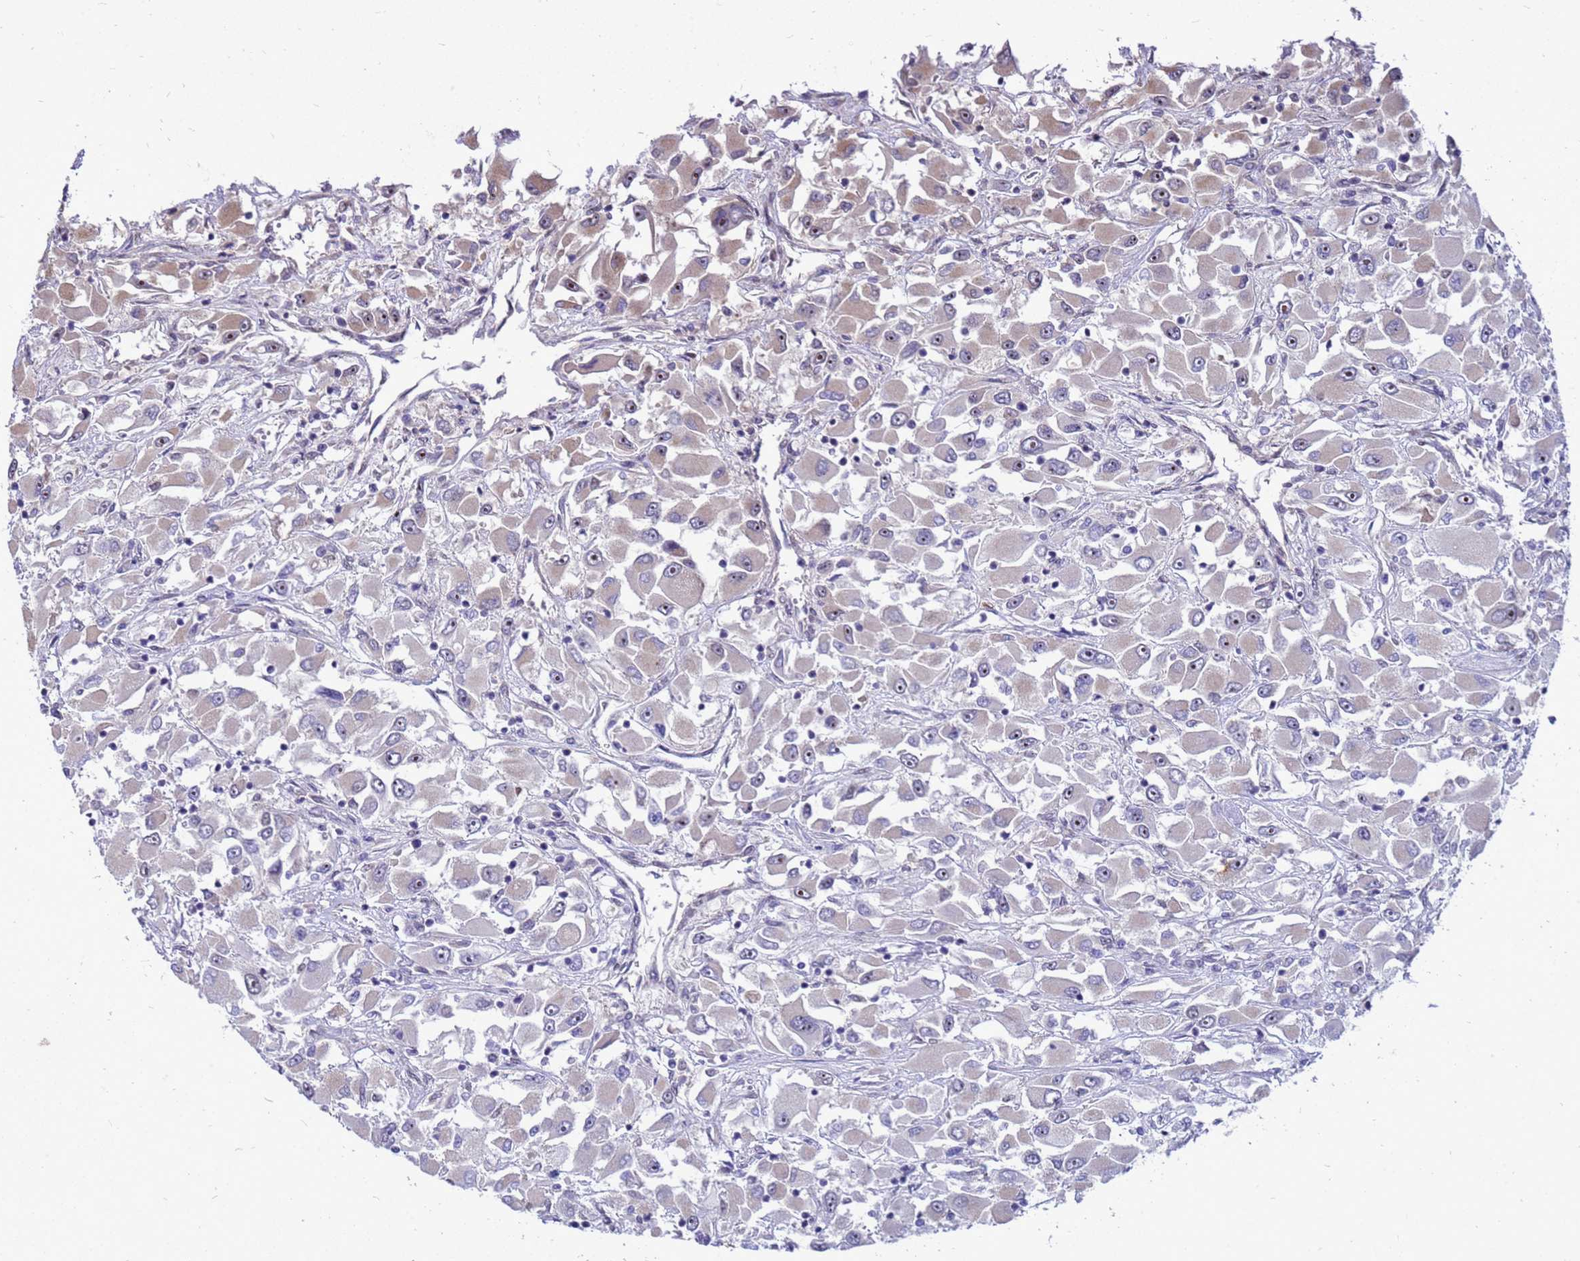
{"staining": {"intensity": "weak", "quantity": "<25%", "location": "cytoplasmic/membranous"}, "tissue": "renal cancer", "cell_type": "Tumor cells", "image_type": "cancer", "snomed": [{"axis": "morphology", "description": "Adenocarcinoma, NOS"}, {"axis": "topography", "description": "Kidney"}], "caption": "DAB immunohistochemical staining of renal adenocarcinoma shows no significant positivity in tumor cells.", "gene": "RSPO1", "patient": {"sex": "female", "age": 52}}